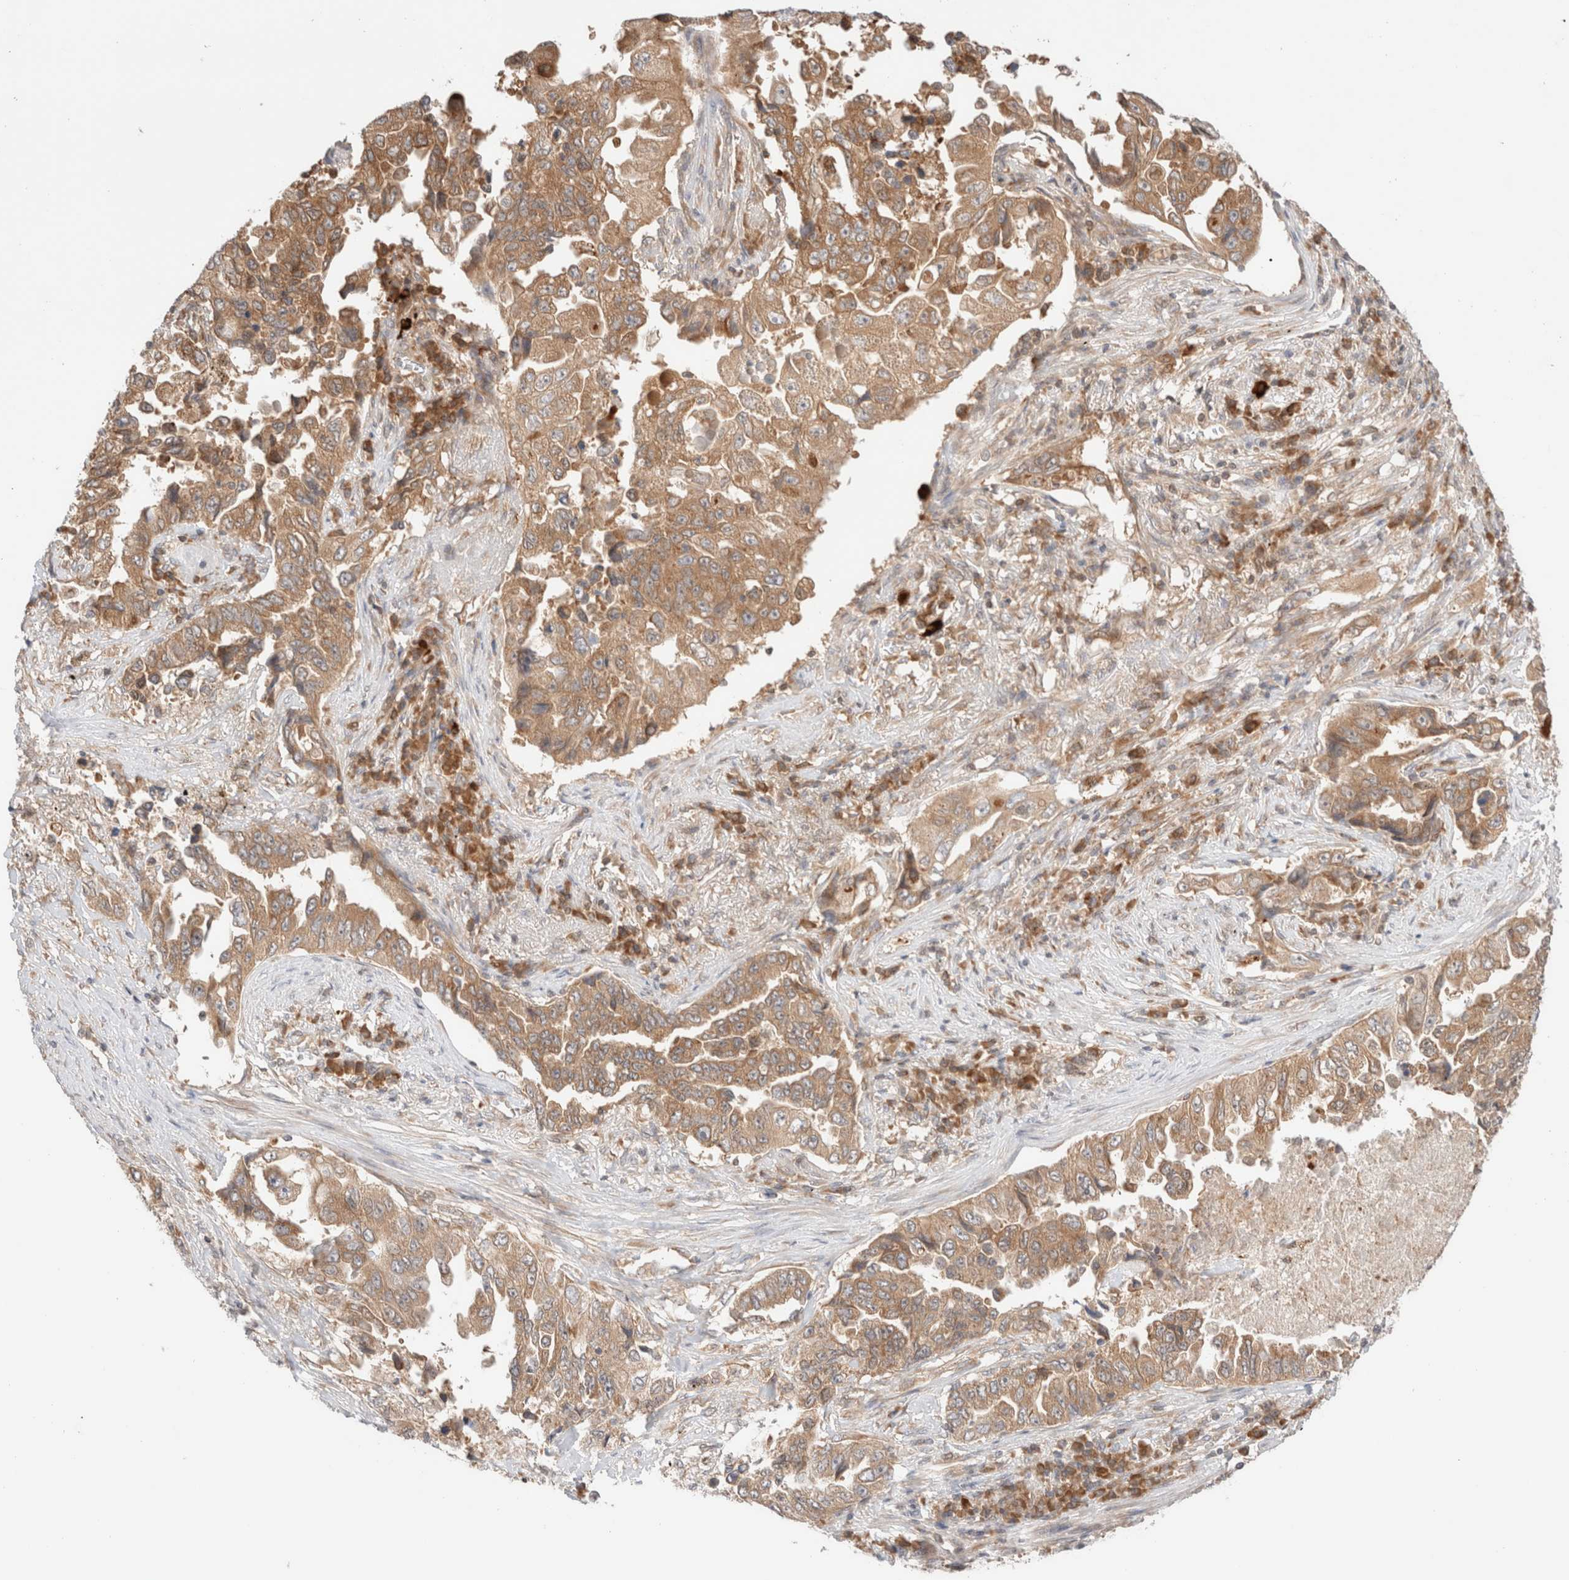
{"staining": {"intensity": "moderate", "quantity": ">75%", "location": "cytoplasmic/membranous"}, "tissue": "lung cancer", "cell_type": "Tumor cells", "image_type": "cancer", "snomed": [{"axis": "morphology", "description": "Adenocarcinoma, NOS"}, {"axis": "topography", "description": "Lung"}], "caption": "Lung cancer stained with a protein marker shows moderate staining in tumor cells.", "gene": "XKR4", "patient": {"sex": "female", "age": 51}}